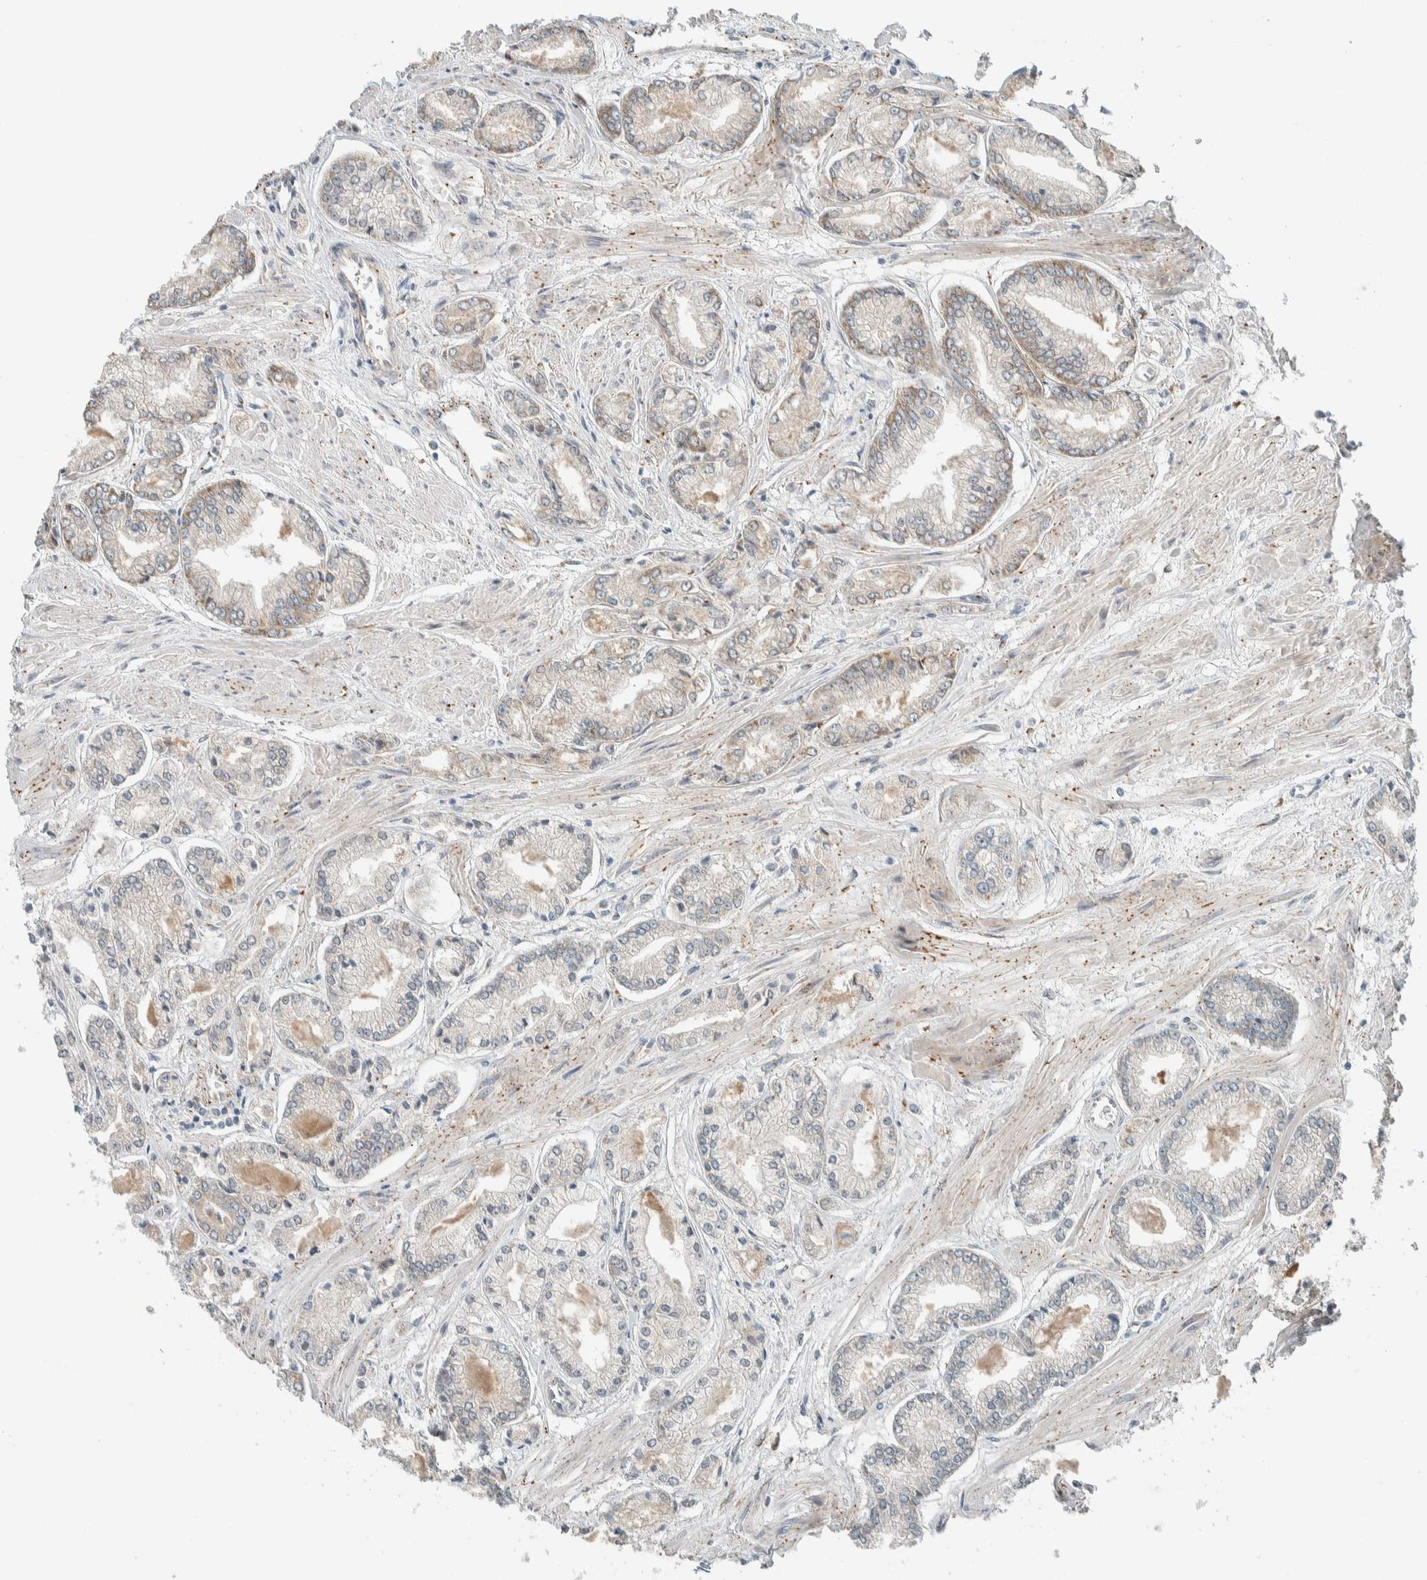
{"staining": {"intensity": "weak", "quantity": "<25%", "location": "cytoplasmic/membranous"}, "tissue": "prostate cancer", "cell_type": "Tumor cells", "image_type": "cancer", "snomed": [{"axis": "morphology", "description": "Adenocarcinoma, Low grade"}, {"axis": "topography", "description": "Prostate"}], "caption": "Immunohistochemical staining of human prostate cancer displays no significant staining in tumor cells.", "gene": "CTBP2", "patient": {"sex": "male", "age": 52}}